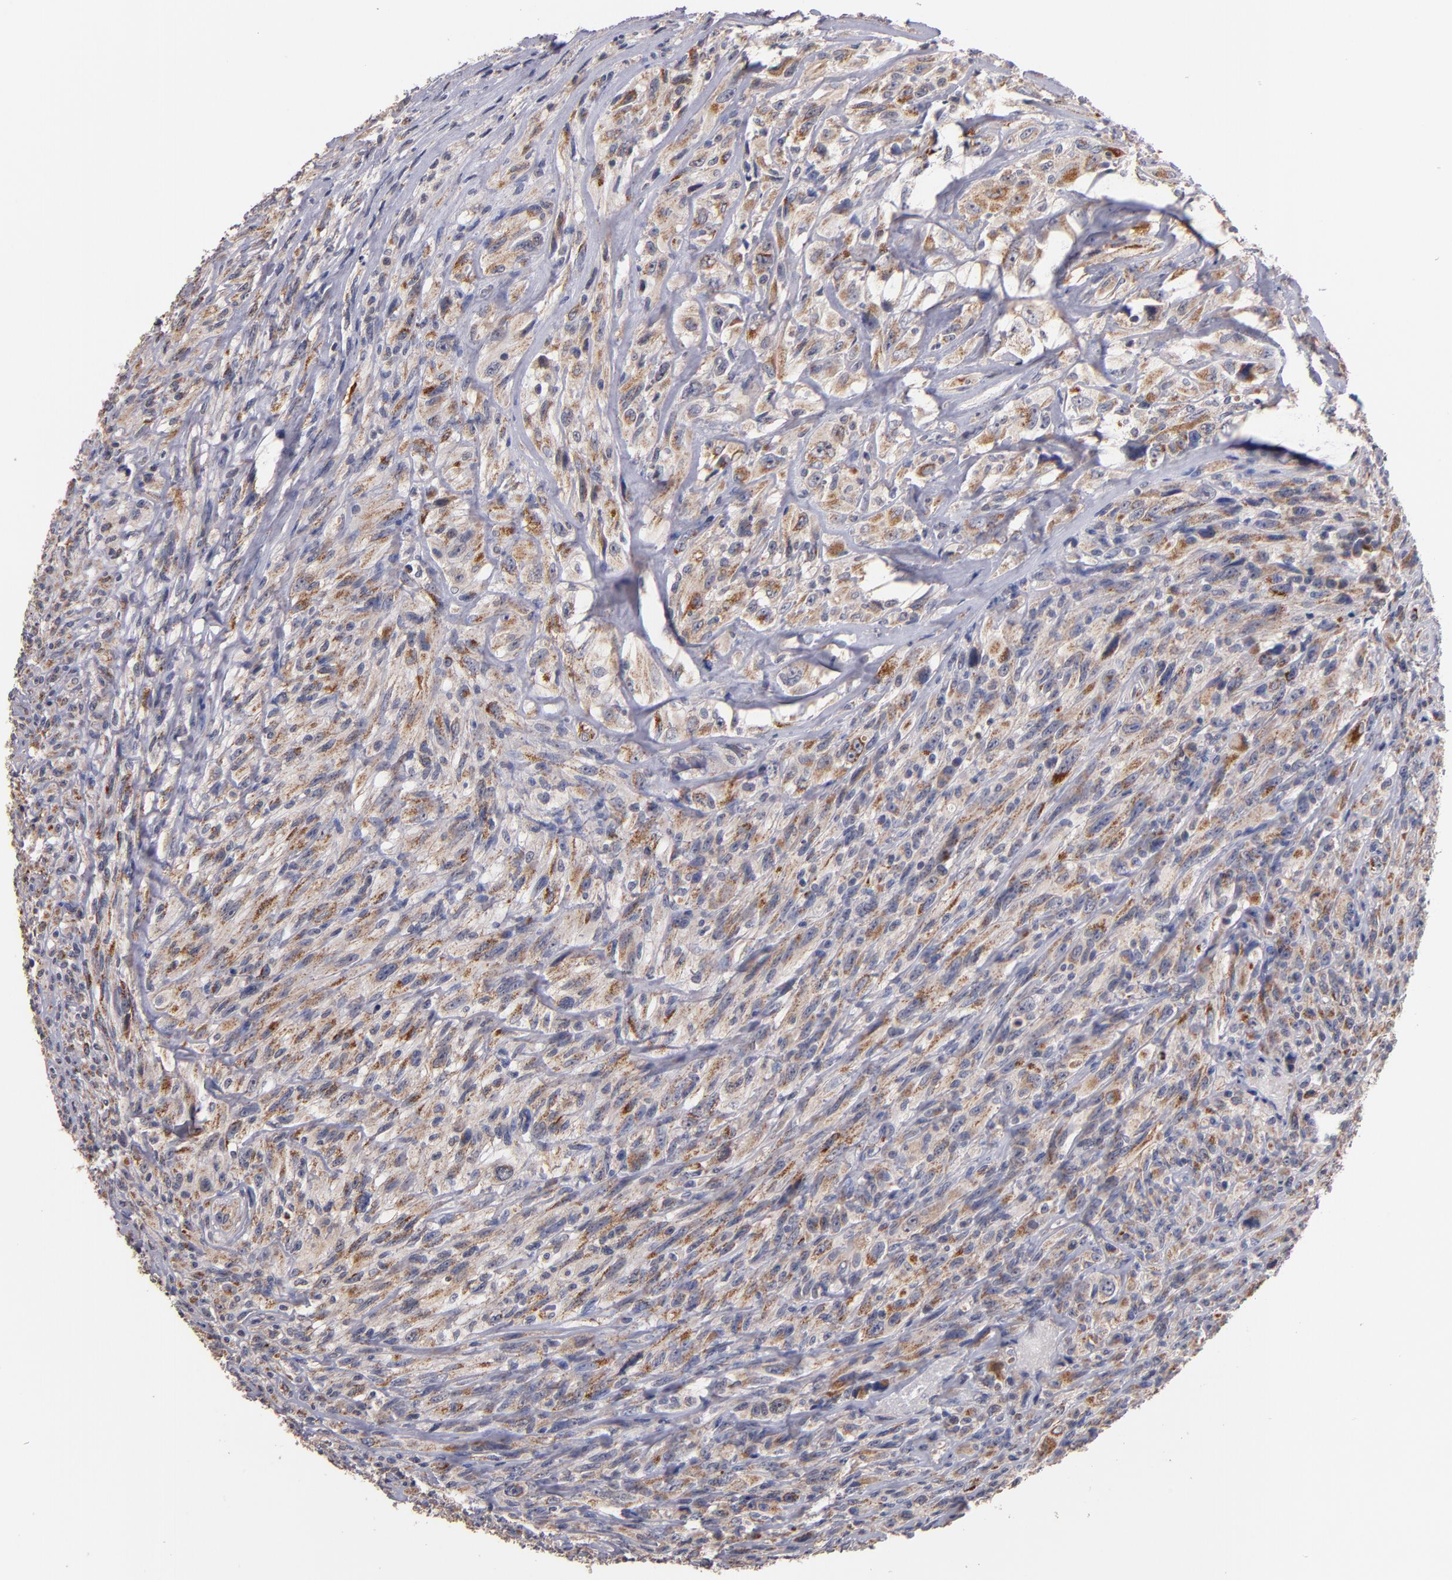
{"staining": {"intensity": "moderate", "quantity": ">75%", "location": "cytoplasmic/membranous"}, "tissue": "glioma", "cell_type": "Tumor cells", "image_type": "cancer", "snomed": [{"axis": "morphology", "description": "Glioma, malignant, High grade"}, {"axis": "topography", "description": "Brain"}], "caption": "Immunohistochemistry (DAB (3,3'-diaminobenzidine)) staining of human malignant glioma (high-grade) demonstrates moderate cytoplasmic/membranous protein positivity in approximately >75% of tumor cells.", "gene": "DIABLO", "patient": {"sex": "male", "age": 48}}